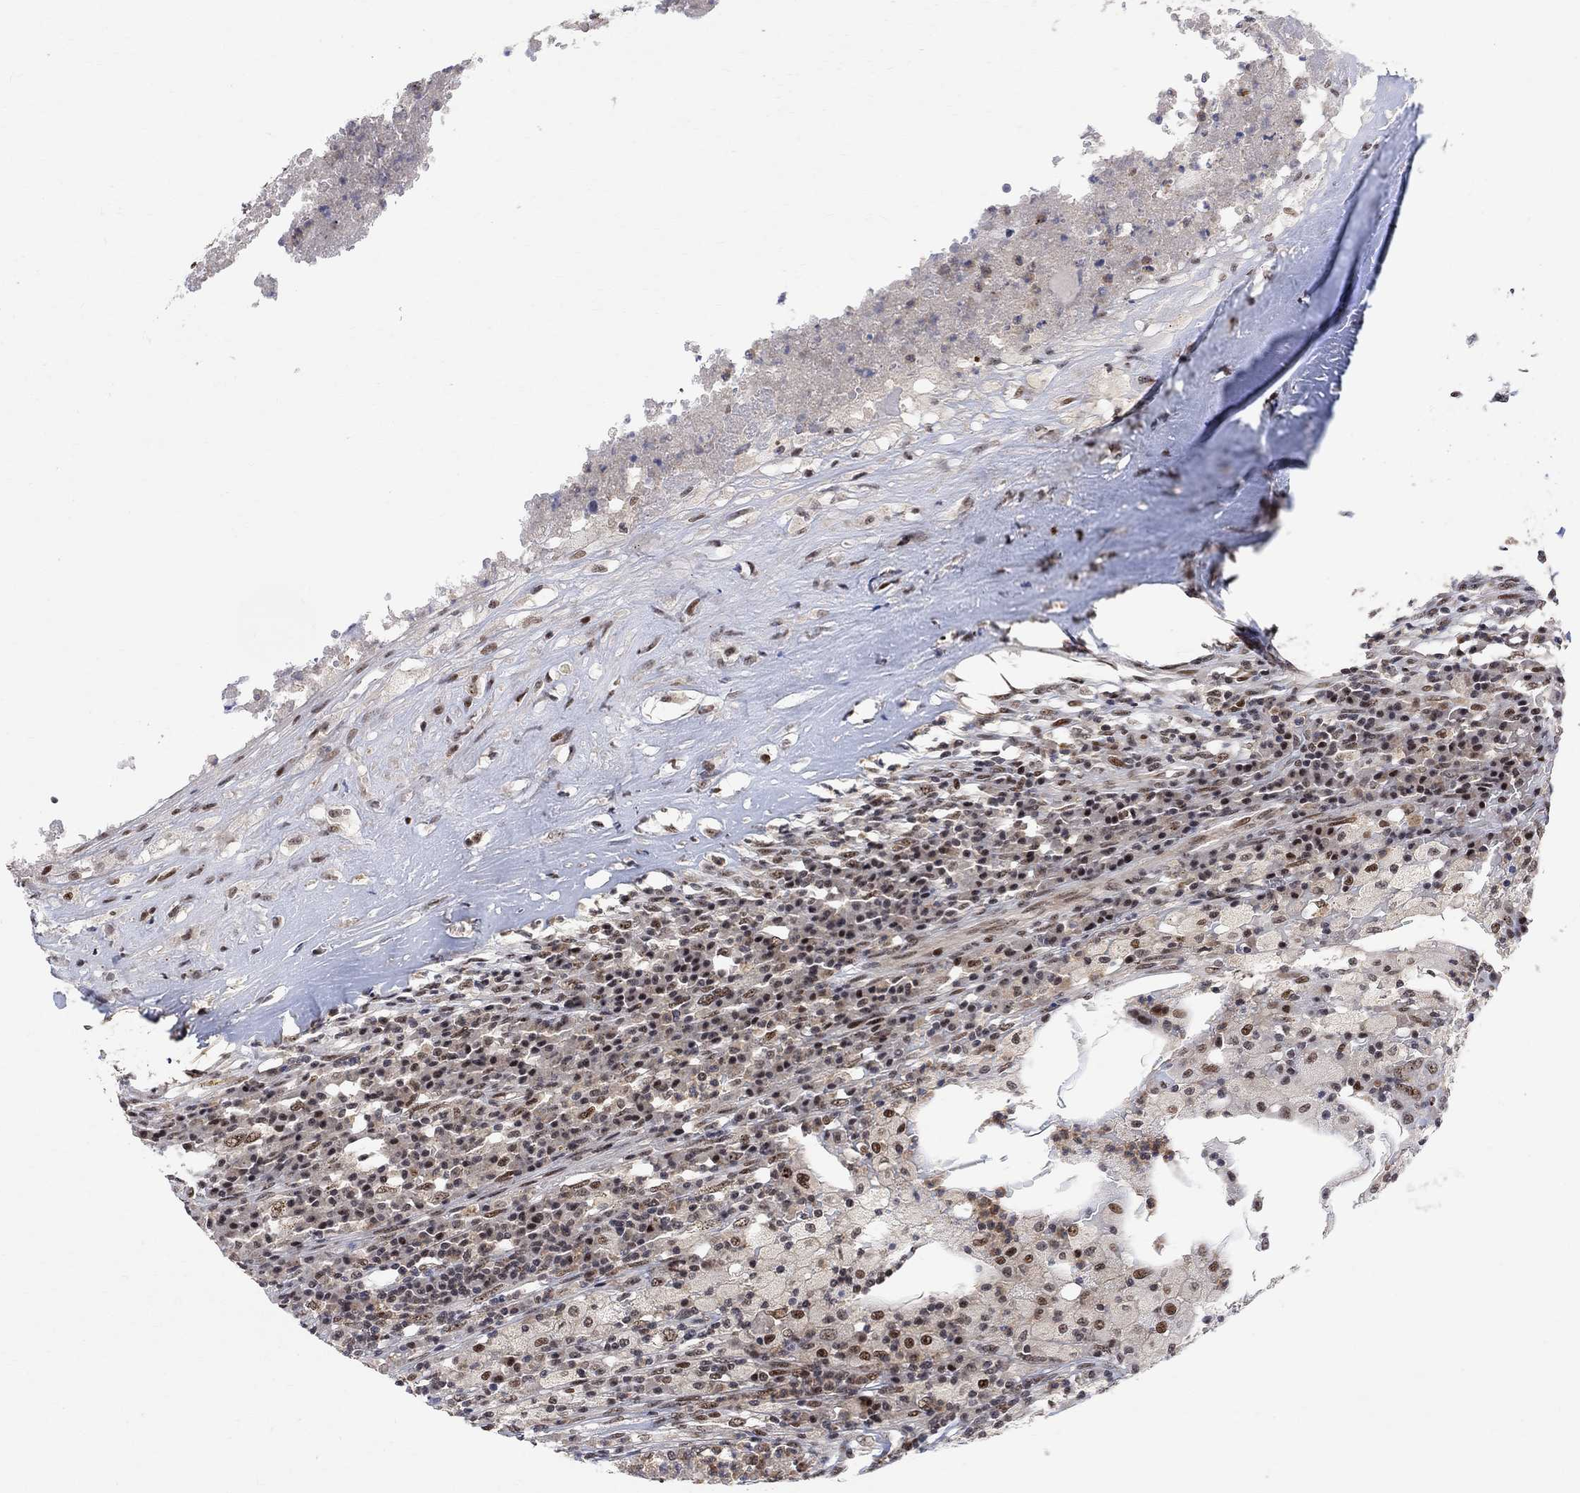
{"staining": {"intensity": "moderate", "quantity": "<25%", "location": "nuclear"}, "tissue": "testis cancer", "cell_type": "Tumor cells", "image_type": "cancer", "snomed": [{"axis": "morphology", "description": "Necrosis, NOS"}, {"axis": "morphology", "description": "Carcinoma, Embryonal, NOS"}, {"axis": "topography", "description": "Testis"}], "caption": "Protein analysis of testis cancer tissue displays moderate nuclear staining in approximately <25% of tumor cells.", "gene": "E4F1", "patient": {"sex": "male", "age": 19}}